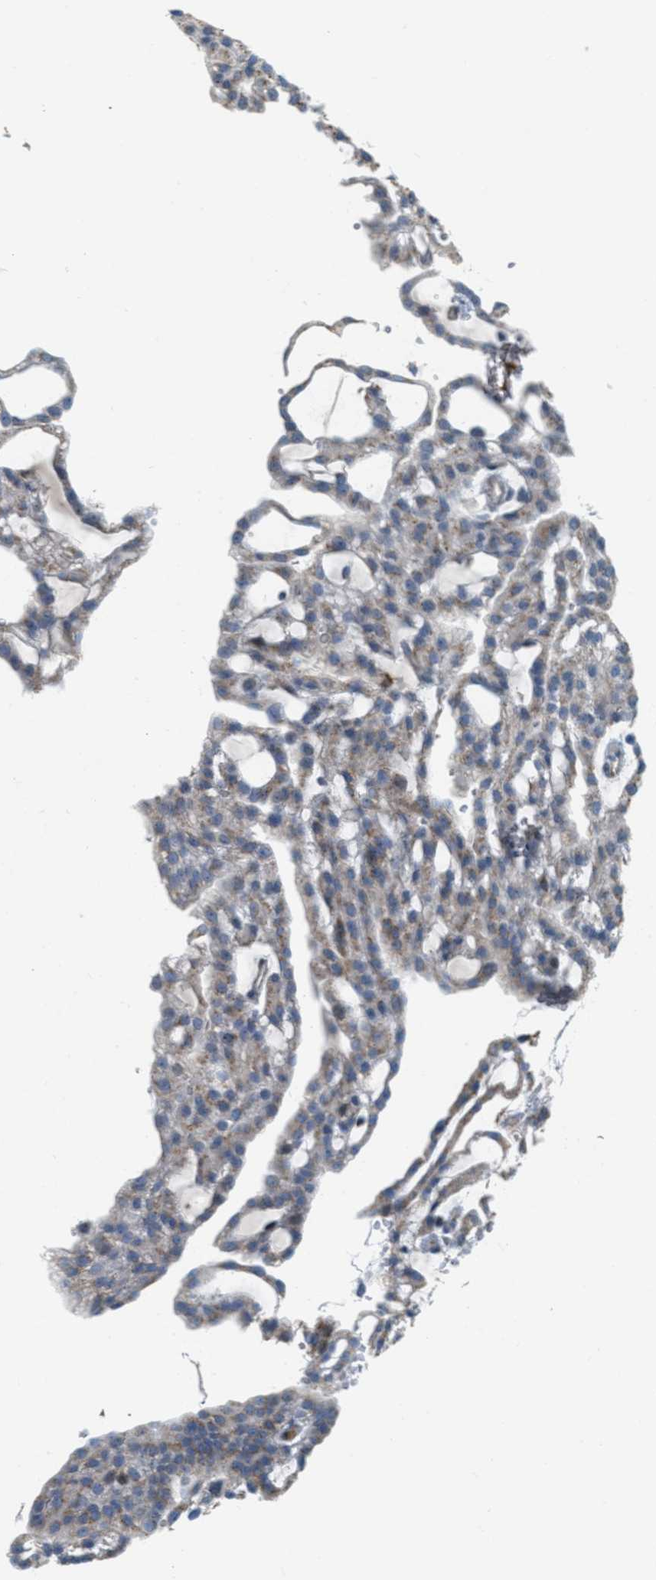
{"staining": {"intensity": "moderate", "quantity": "25%-75%", "location": "cytoplasmic/membranous"}, "tissue": "renal cancer", "cell_type": "Tumor cells", "image_type": "cancer", "snomed": [{"axis": "morphology", "description": "Adenocarcinoma, NOS"}, {"axis": "topography", "description": "Kidney"}], "caption": "The photomicrograph reveals immunohistochemical staining of renal adenocarcinoma. There is moderate cytoplasmic/membranous positivity is appreciated in approximately 25%-75% of tumor cells.", "gene": "ZFPL1", "patient": {"sex": "male", "age": 63}}